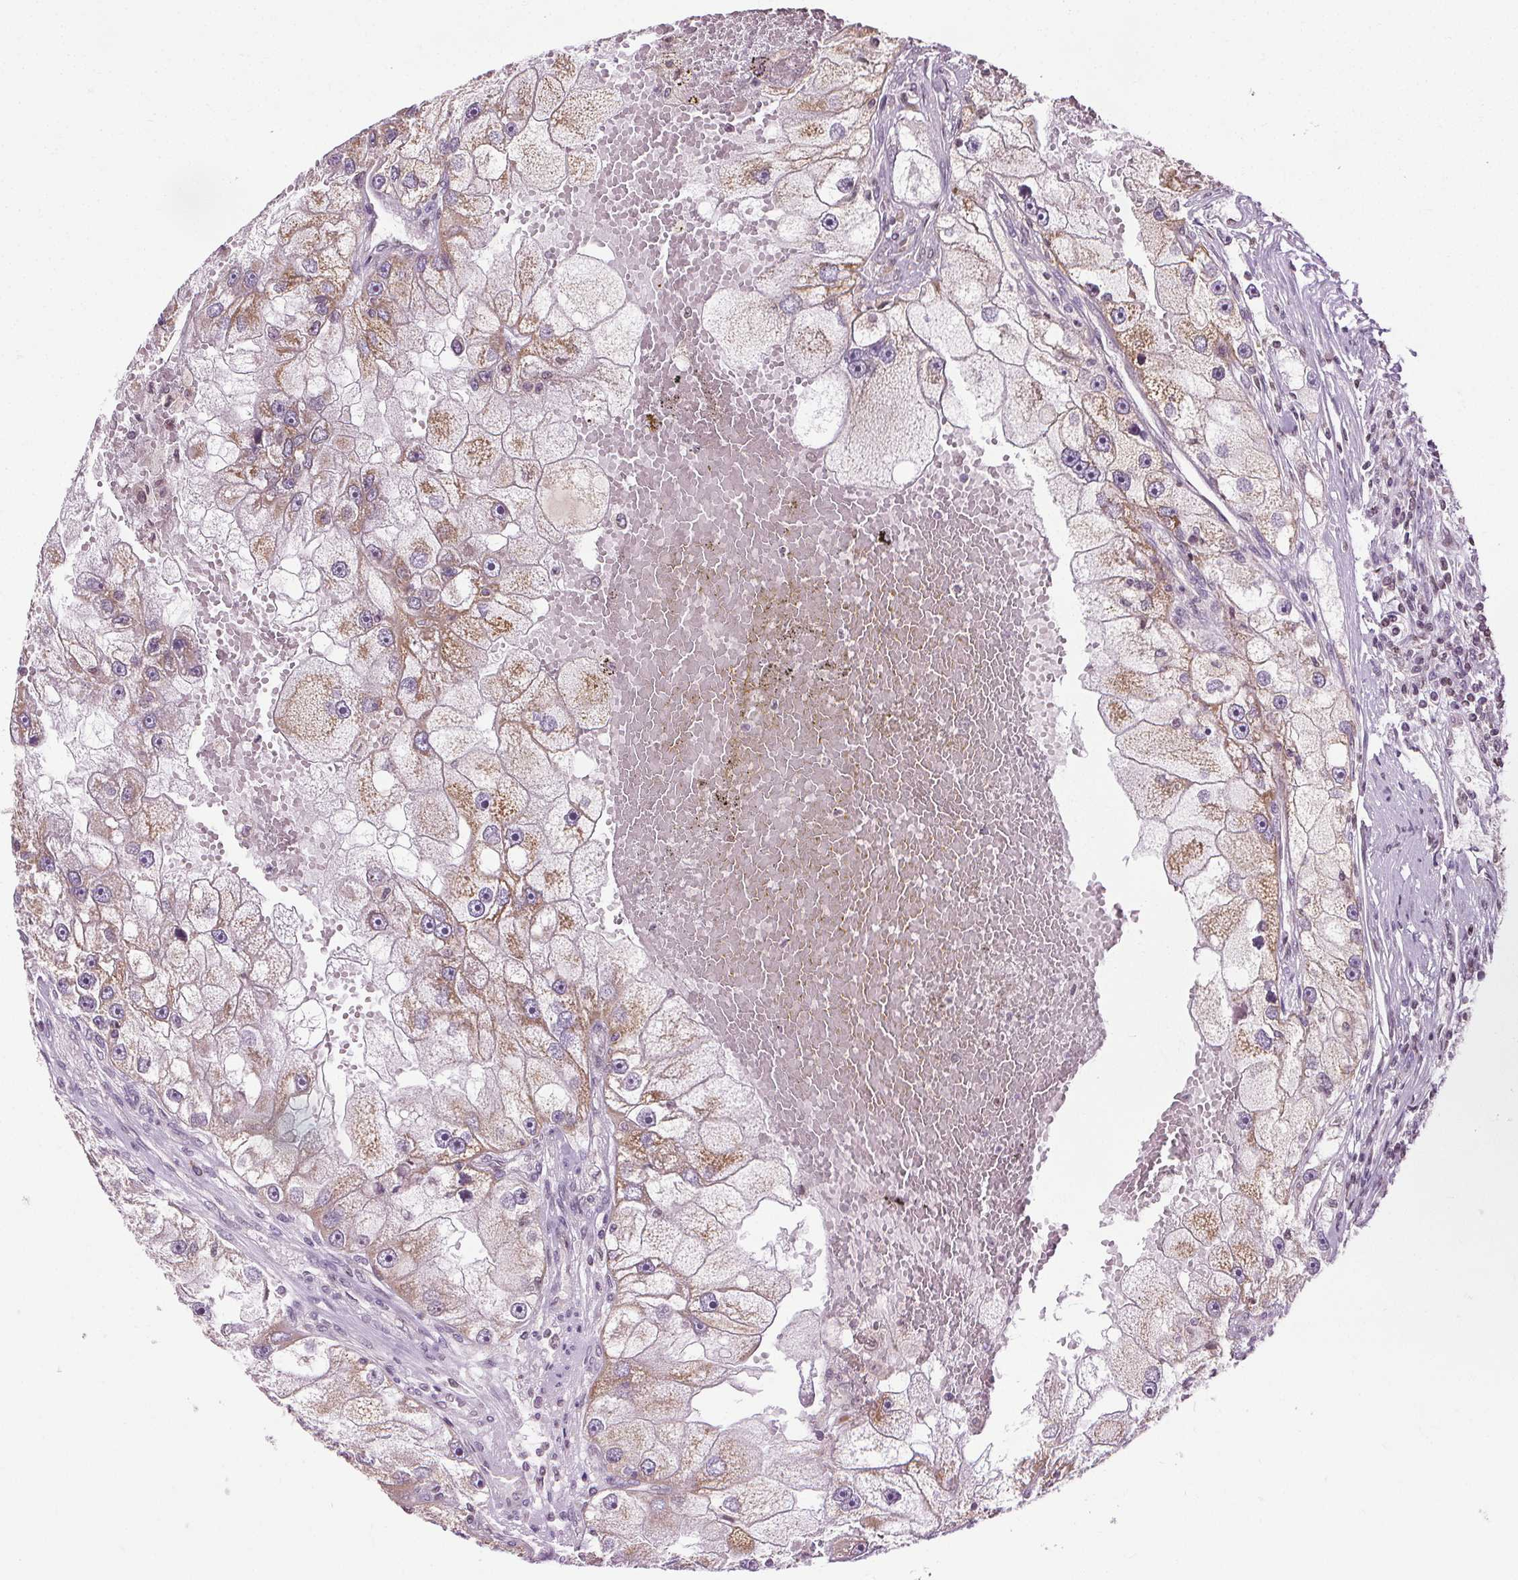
{"staining": {"intensity": "moderate", "quantity": "25%-75%", "location": "cytoplasmic/membranous"}, "tissue": "renal cancer", "cell_type": "Tumor cells", "image_type": "cancer", "snomed": [{"axis": "morphology", "description": "Adenocarcinoma, NOS"}, {"axis": "topography", "description": "Kidney"}], "caption": "Renal cancer (adenocarcinoma) stained with a brown dye exhibits moderate cytoplasmic/membranous positive staining in about 25%-75% of tumor cells.", "gene": "LFNG", "patient": {"sex": "male", "age": 63}}